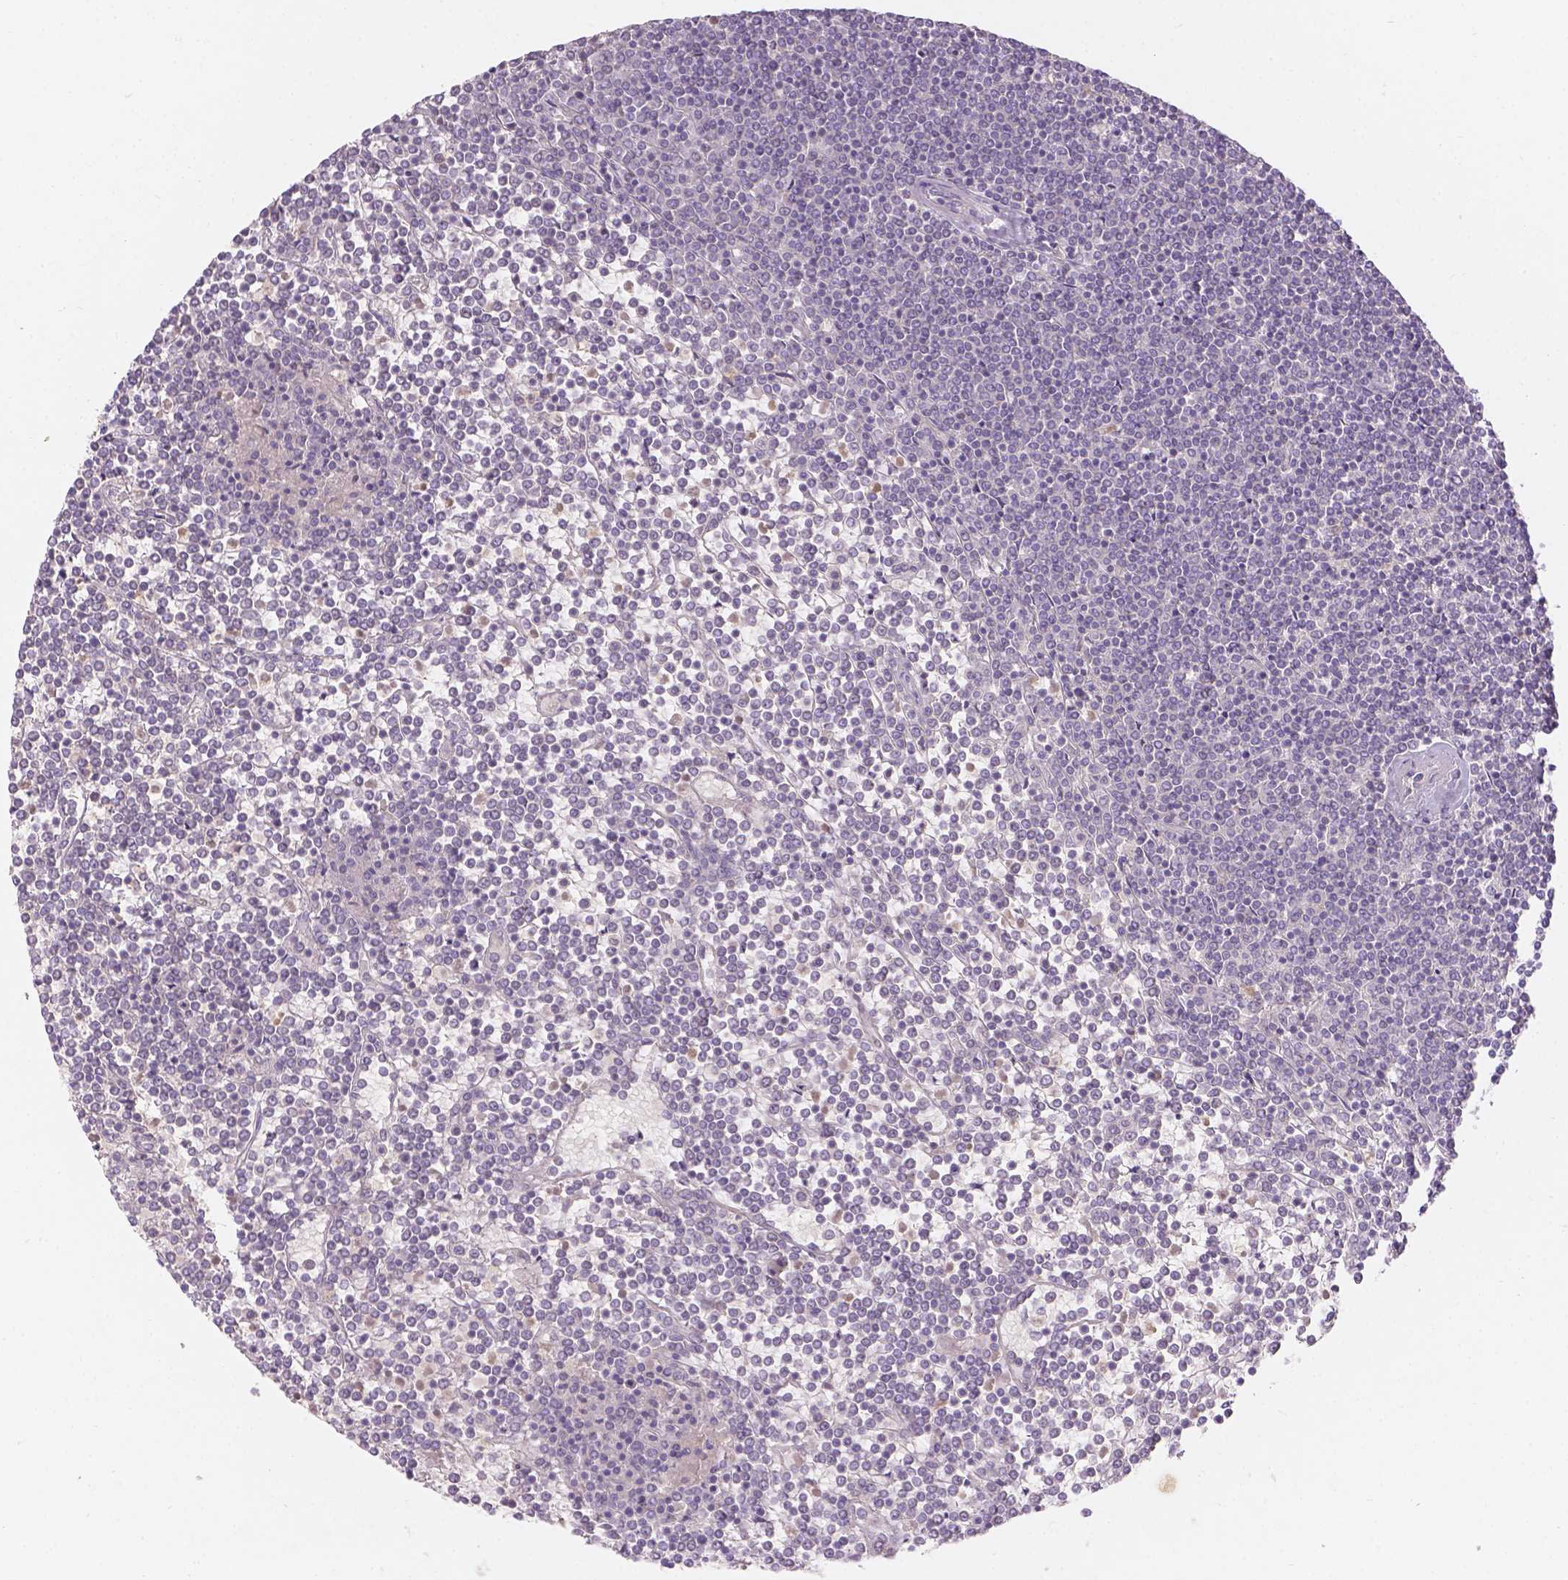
{"staining": {"intensity": "negative", "quantity": "none", "location": "none"}, "tissue": "lymphoma", "cell_type": "Tumor cells", "image_type": "cancer", "snomed": [{"axis": "morphology", "description": "Malignant lymphoma, non-Hodgkin's type, Low grade"}, {"axis": "topography", "description": "Spleen"}], "caption": "IHC of lymphoma exhibits no staining in tumor cells.", "gene": "DCAF4L1", "patient": {"sex": "female", "age": 19}}